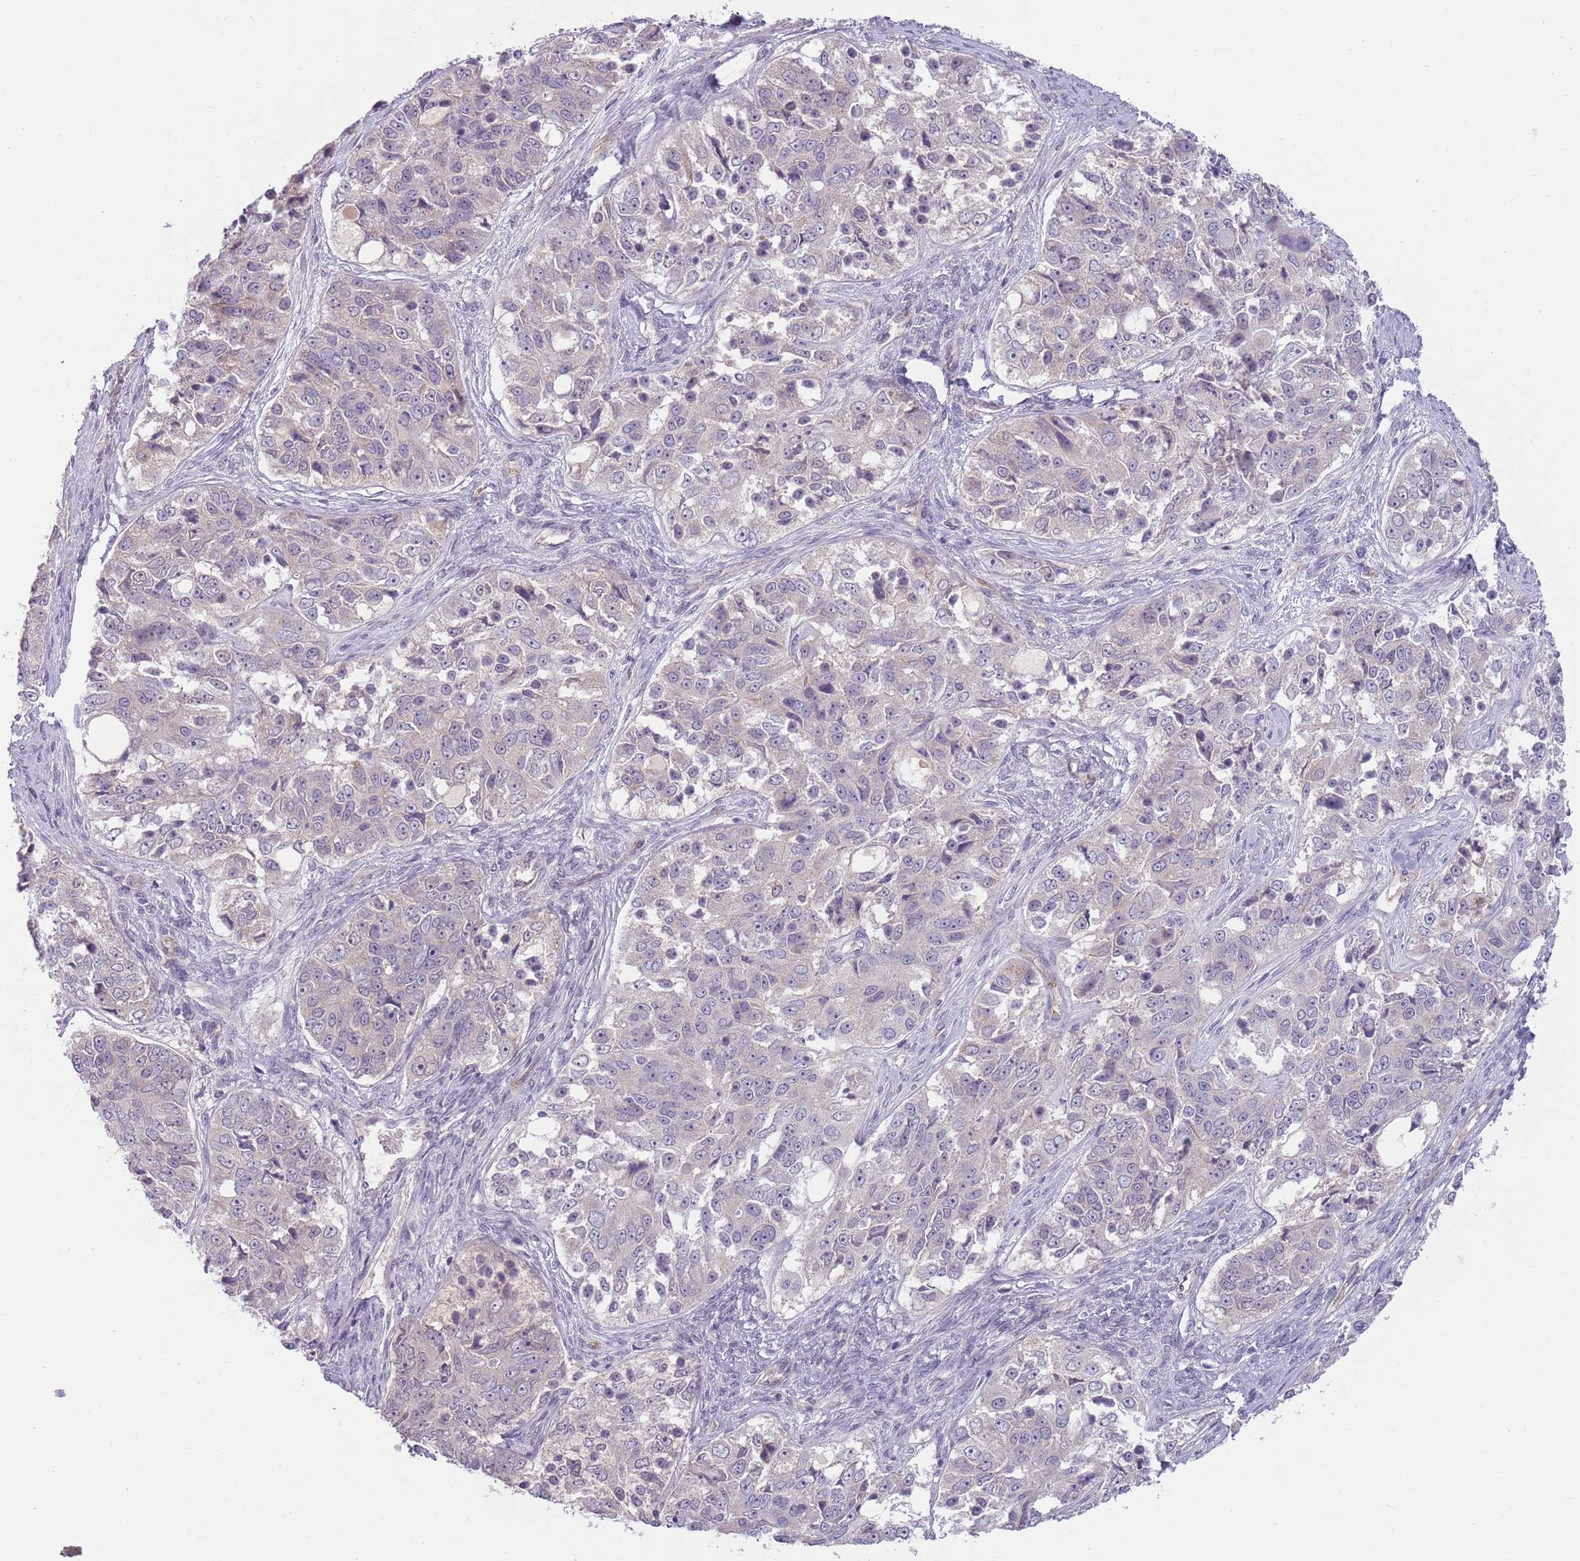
{"staining": {"intensity": "negative", "quantity": "none", "location": "none"}, "tissue": "ovarian cancer", "cell_type": "Tumor cells", "image_type": "cancer", "snomed": [{"axis": "morphology", "description": "Carcinoma, endometroid"}, {"axis": "topography", "description": "Ovary"}], "caption": "Immunohistochemistry (IHC) histopathology image of ovarian endometroid carcinoma stained for a protein (brown), which reveals no staining in tumor cells.", "gene": "SKOR2", "patient": {"sex": "female", "age": 51}}